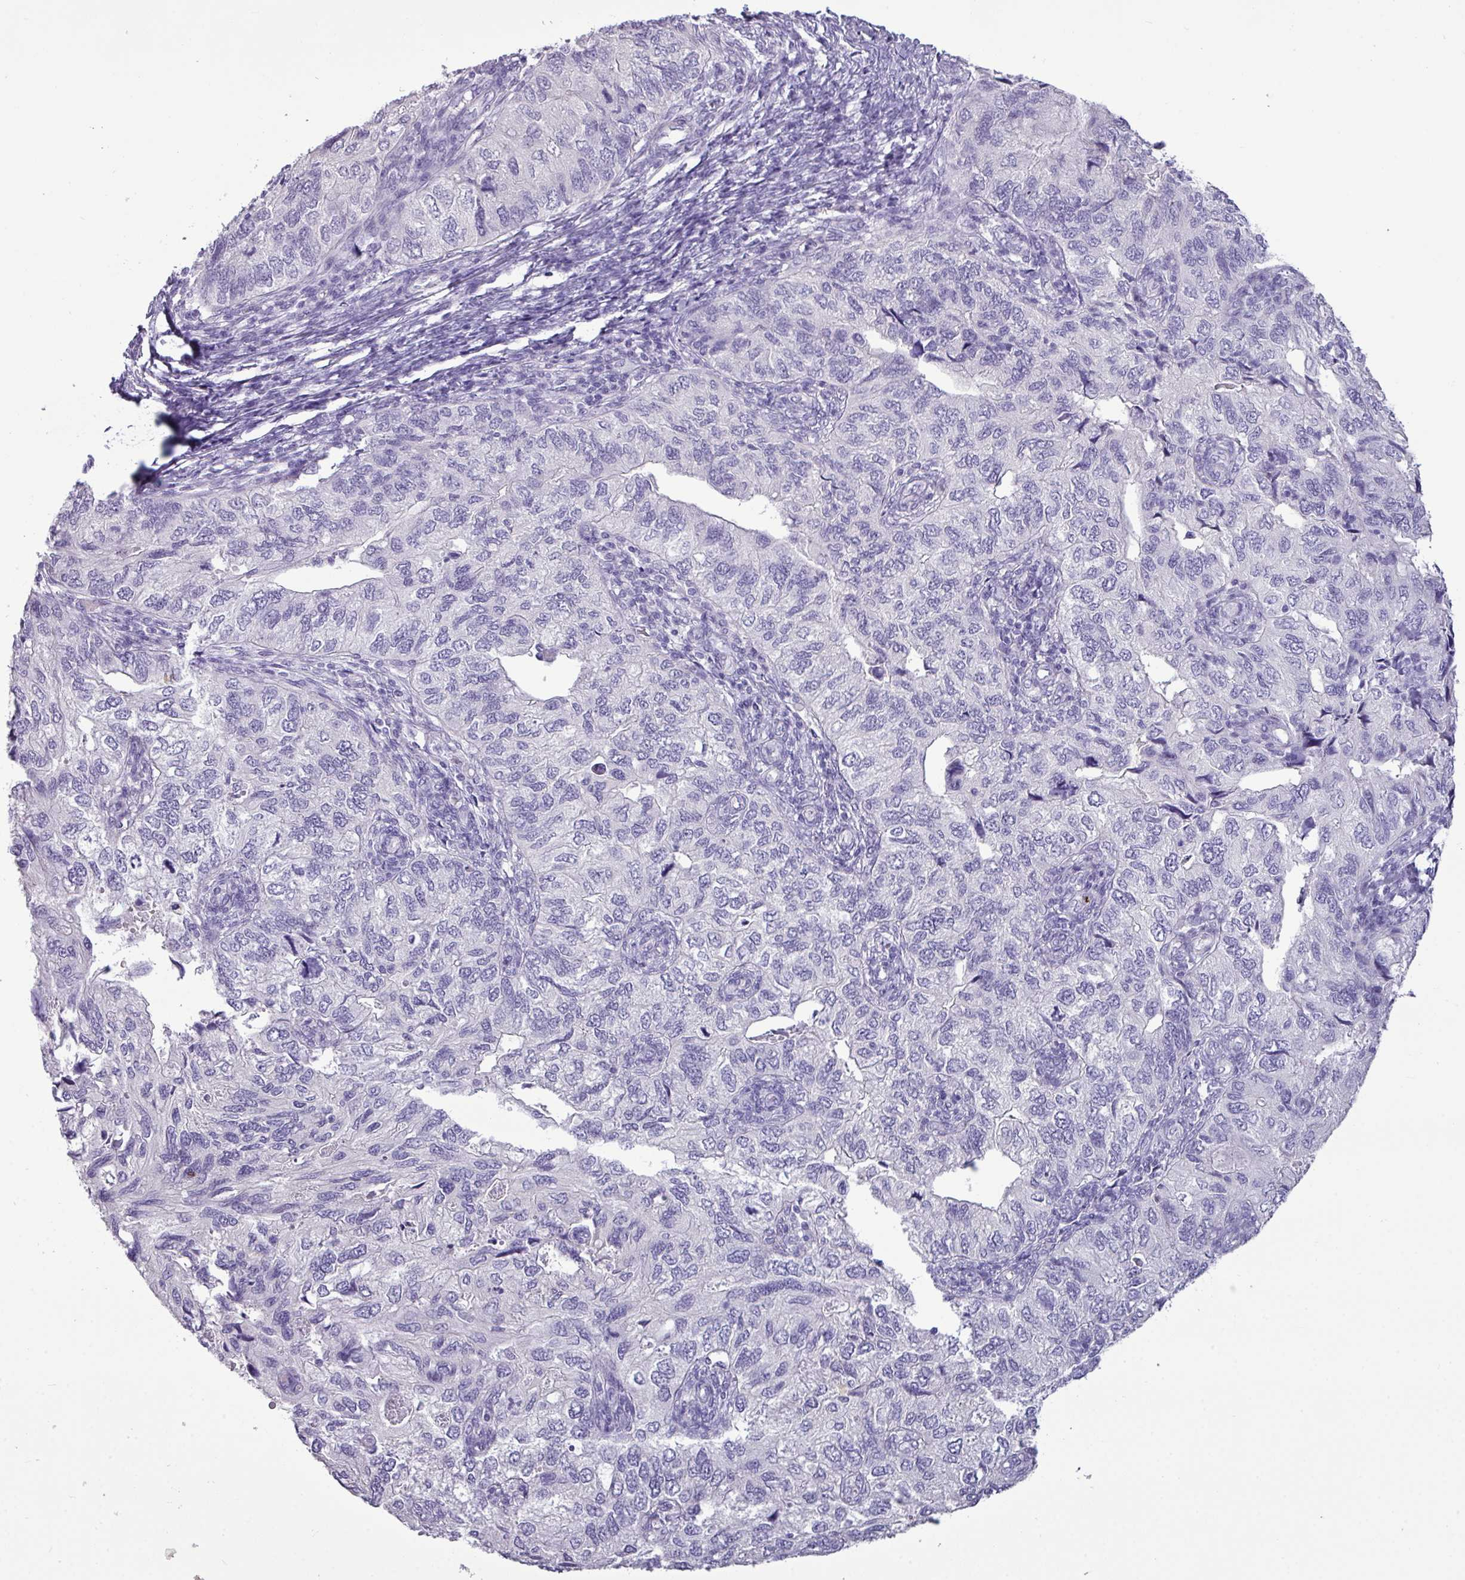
{"staining": {"intensity": "negative", "quantity": "none", "location": "none"}, "tissue": "endometrial cancer", "cell_type": "Tumor cells", "image_type": "cancer", "snomed": [{"axis": "morphology", "description": "Carcinoma, NOS"}, {"axis": "topography", "description": "Uterus"}], "caption": "DAB (3,3'-diaminobenzidine) immunohistochemical staining of endometrial cancer (carcinoma) reveals no significant positivity in tumor cells.", "gene": "TMEM91", "patient": {"sex": "female", "age": 76}}